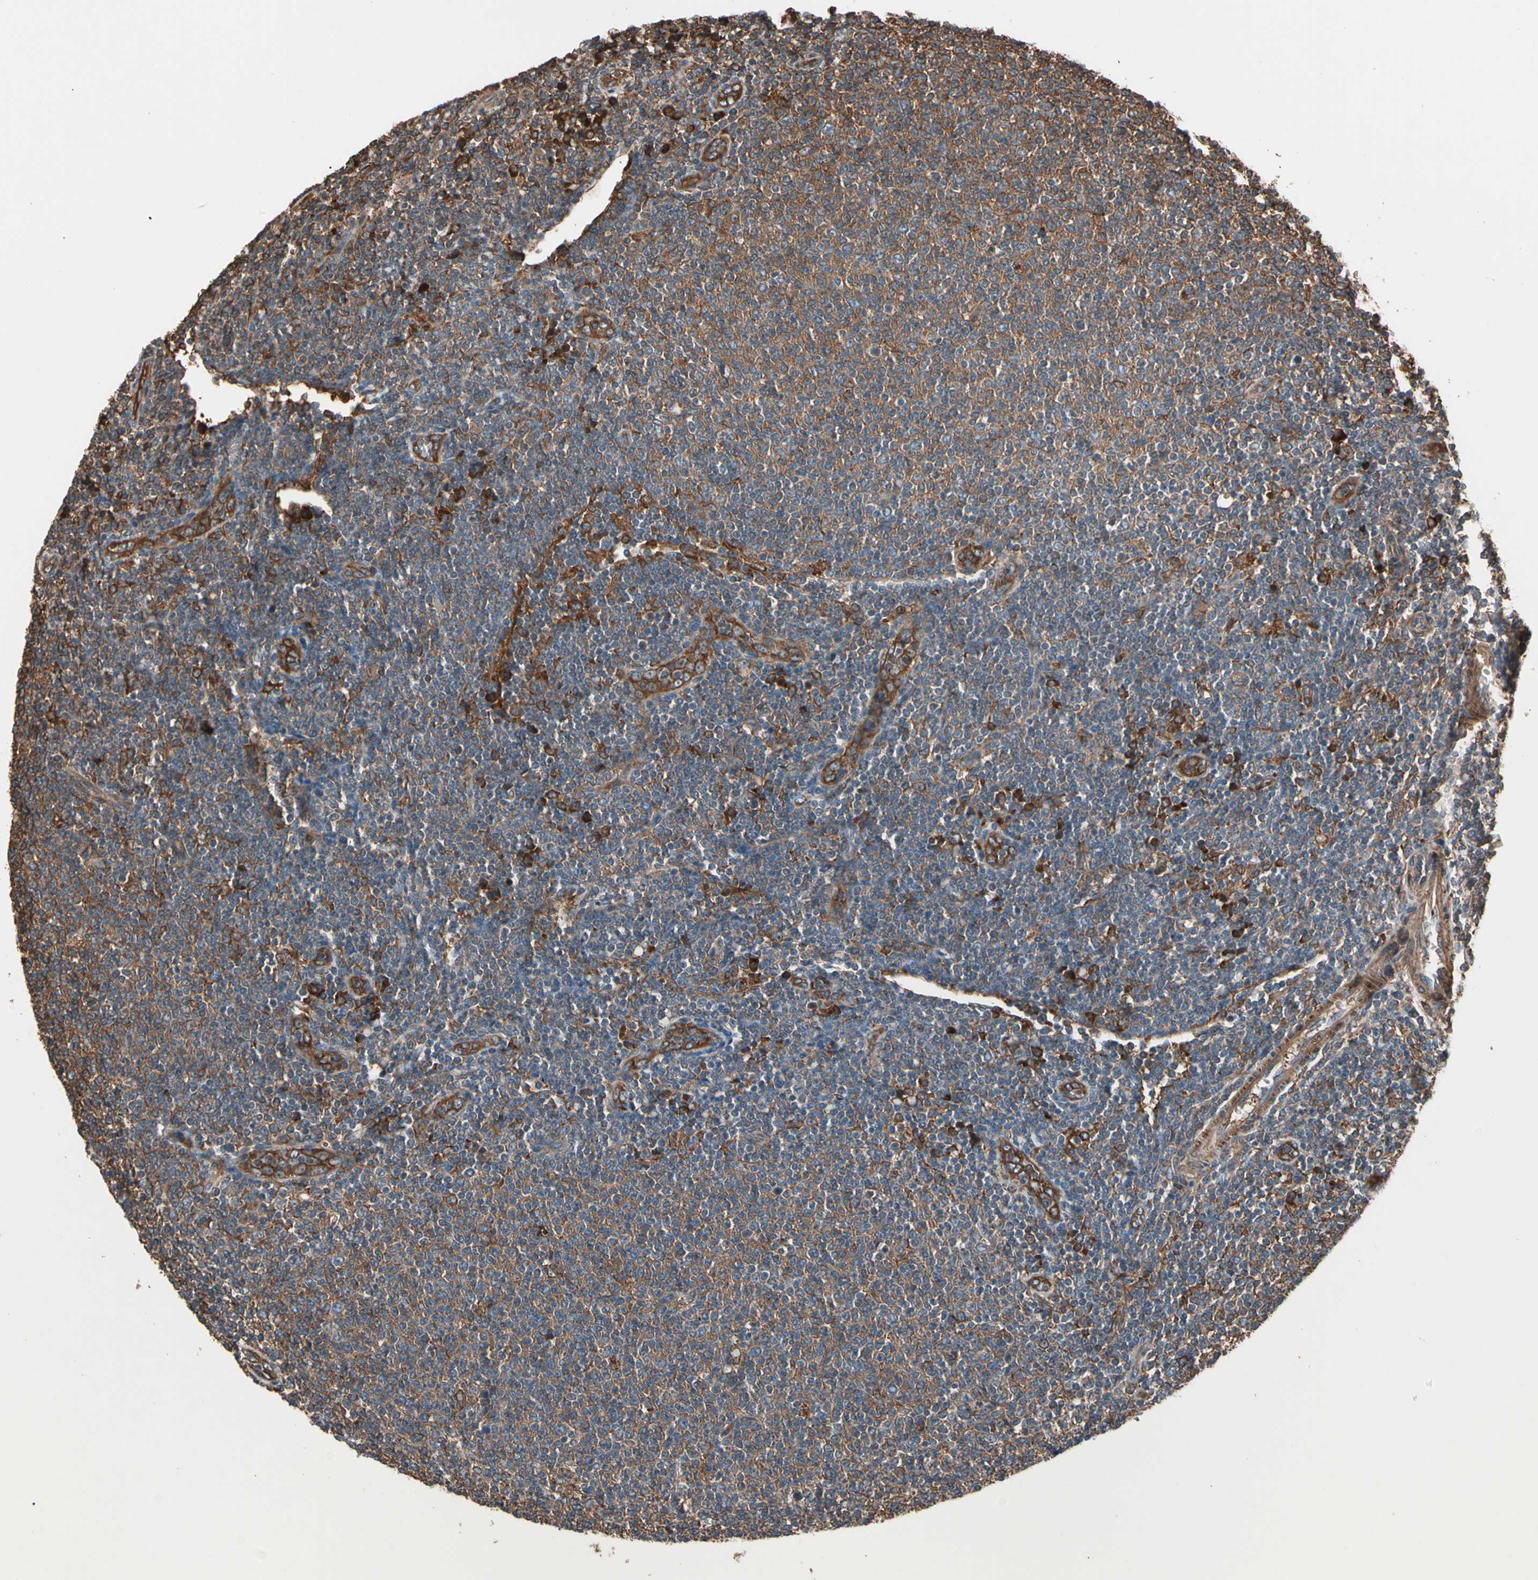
{"staining": {"intensity": "moderate", "quantity": ">75%", "location": "cytoplasmic/membranous"}, "tissue": "lymphoma", "cell_type": "Tumor cells", "image_type": "cancer", "snomed": [{"axis": "morphology", "description": "Malignant lymphoma, non-Hodgkin's type, Low grade"}, {"axis": "topography", "description": "Lymph node"}], "caption": "High-power microscopy captured an IHC histopathology image of lymphoma, revealing moderate cytoplasmic/membranous expression in about >75% of tumor cells. The protein of interest is stained brown, and the nuclei are stained in blue (DAB IHC with brightfield microscopy, high magnification).", "gene": "AGBL2", "patient": {"sex": "male", "age": 66}}